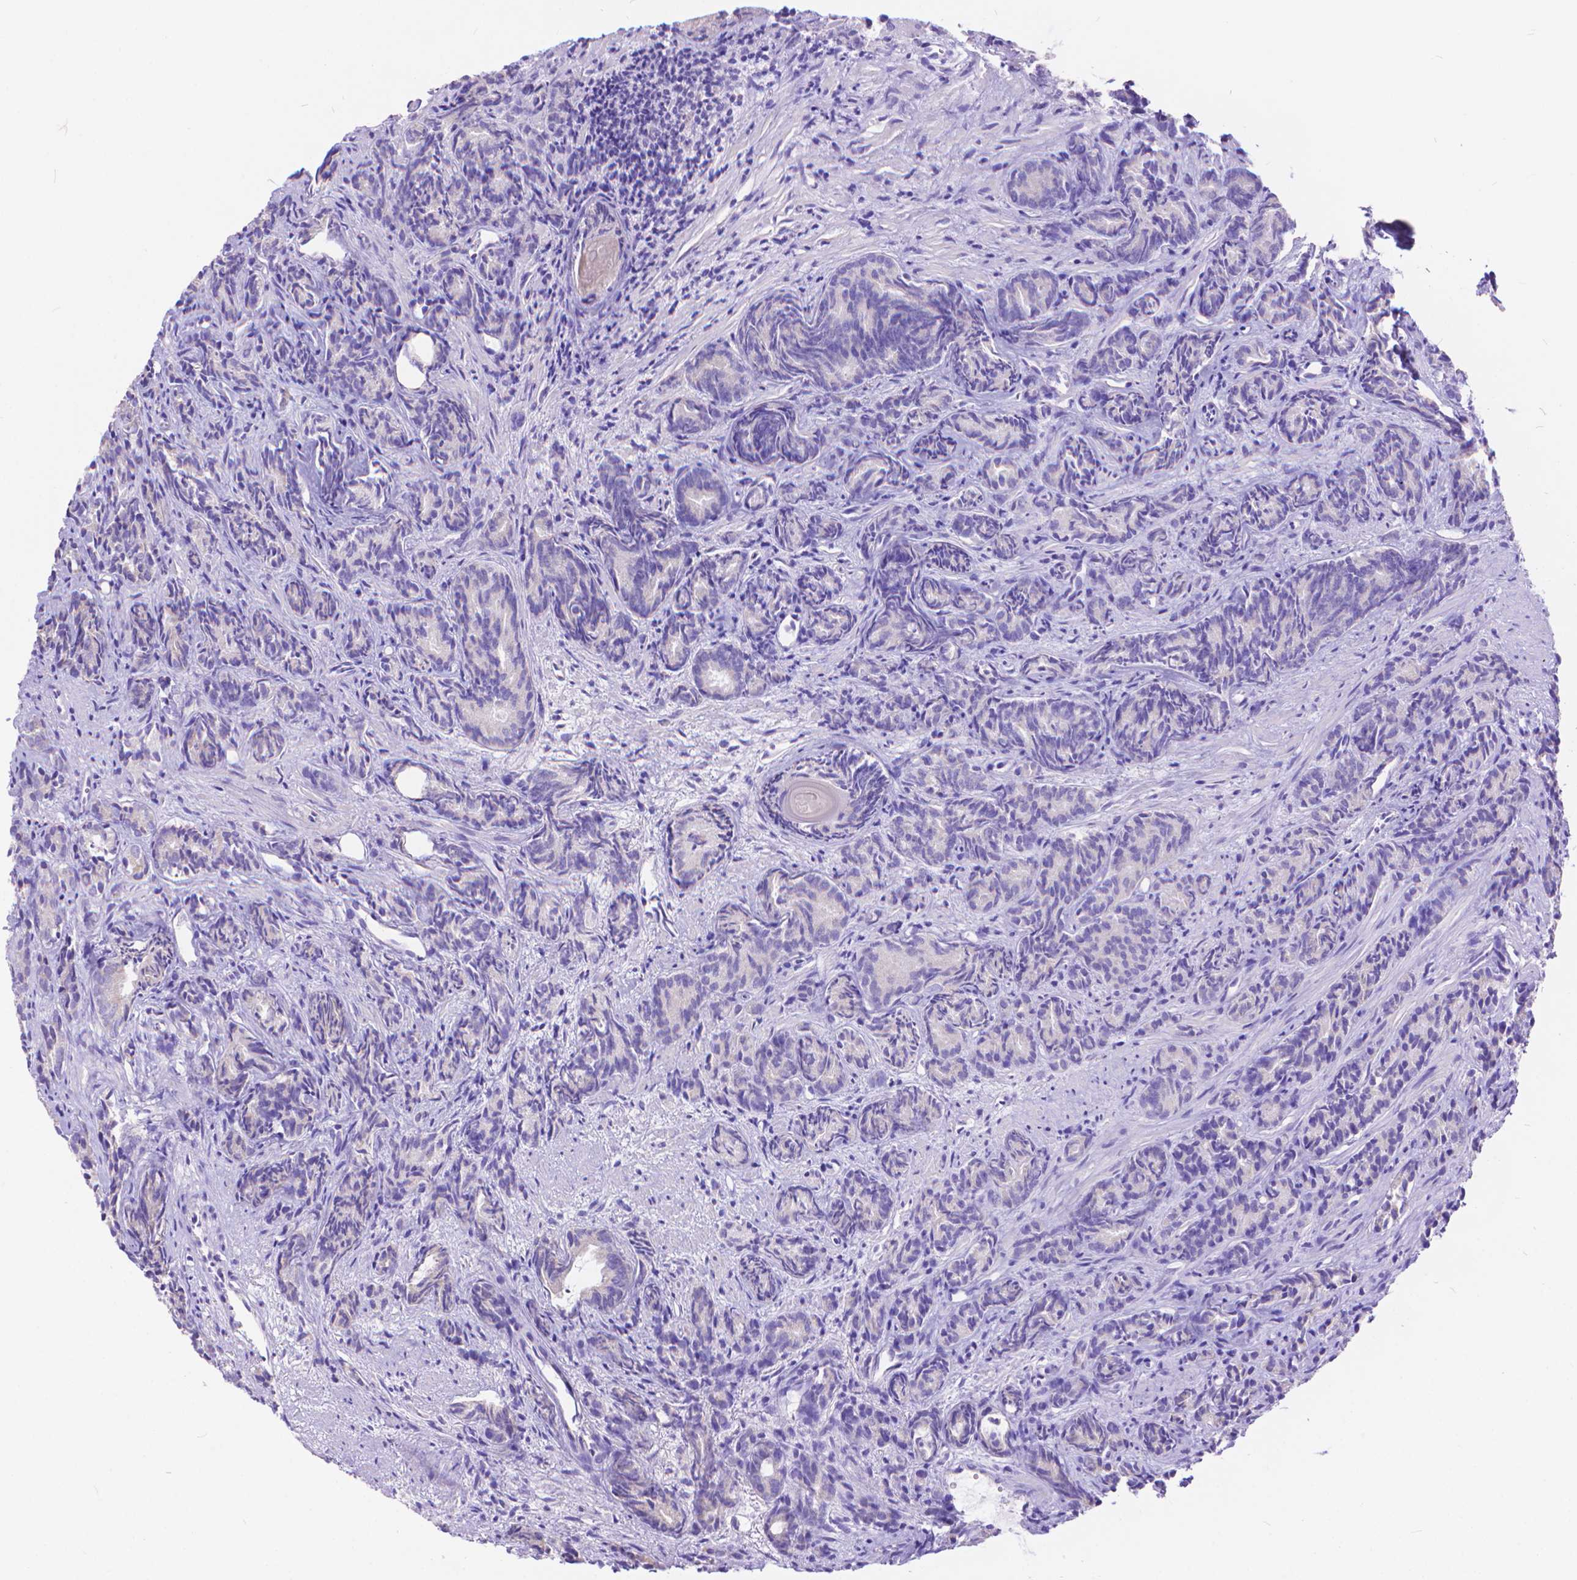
{"staining": {"intensity": "negative", "quantity": "none", "location": "none"}, "tissue": "prostate cancer", "cell_type": "Tumor cells", "image_type": "cancer", "snomed": [{"axis": "morphology", "description": "Adenocarcinoma, High grade"}, {"axis": "topography", "description": "Prostate"}], "caption": "Immunohistochemistry histopathology image of human prostate cancer stained for a protein (brown), which shows no staining in tumor cells.", "gene": "DHRS2", "patient": {"sex": "male", "age": 84}}